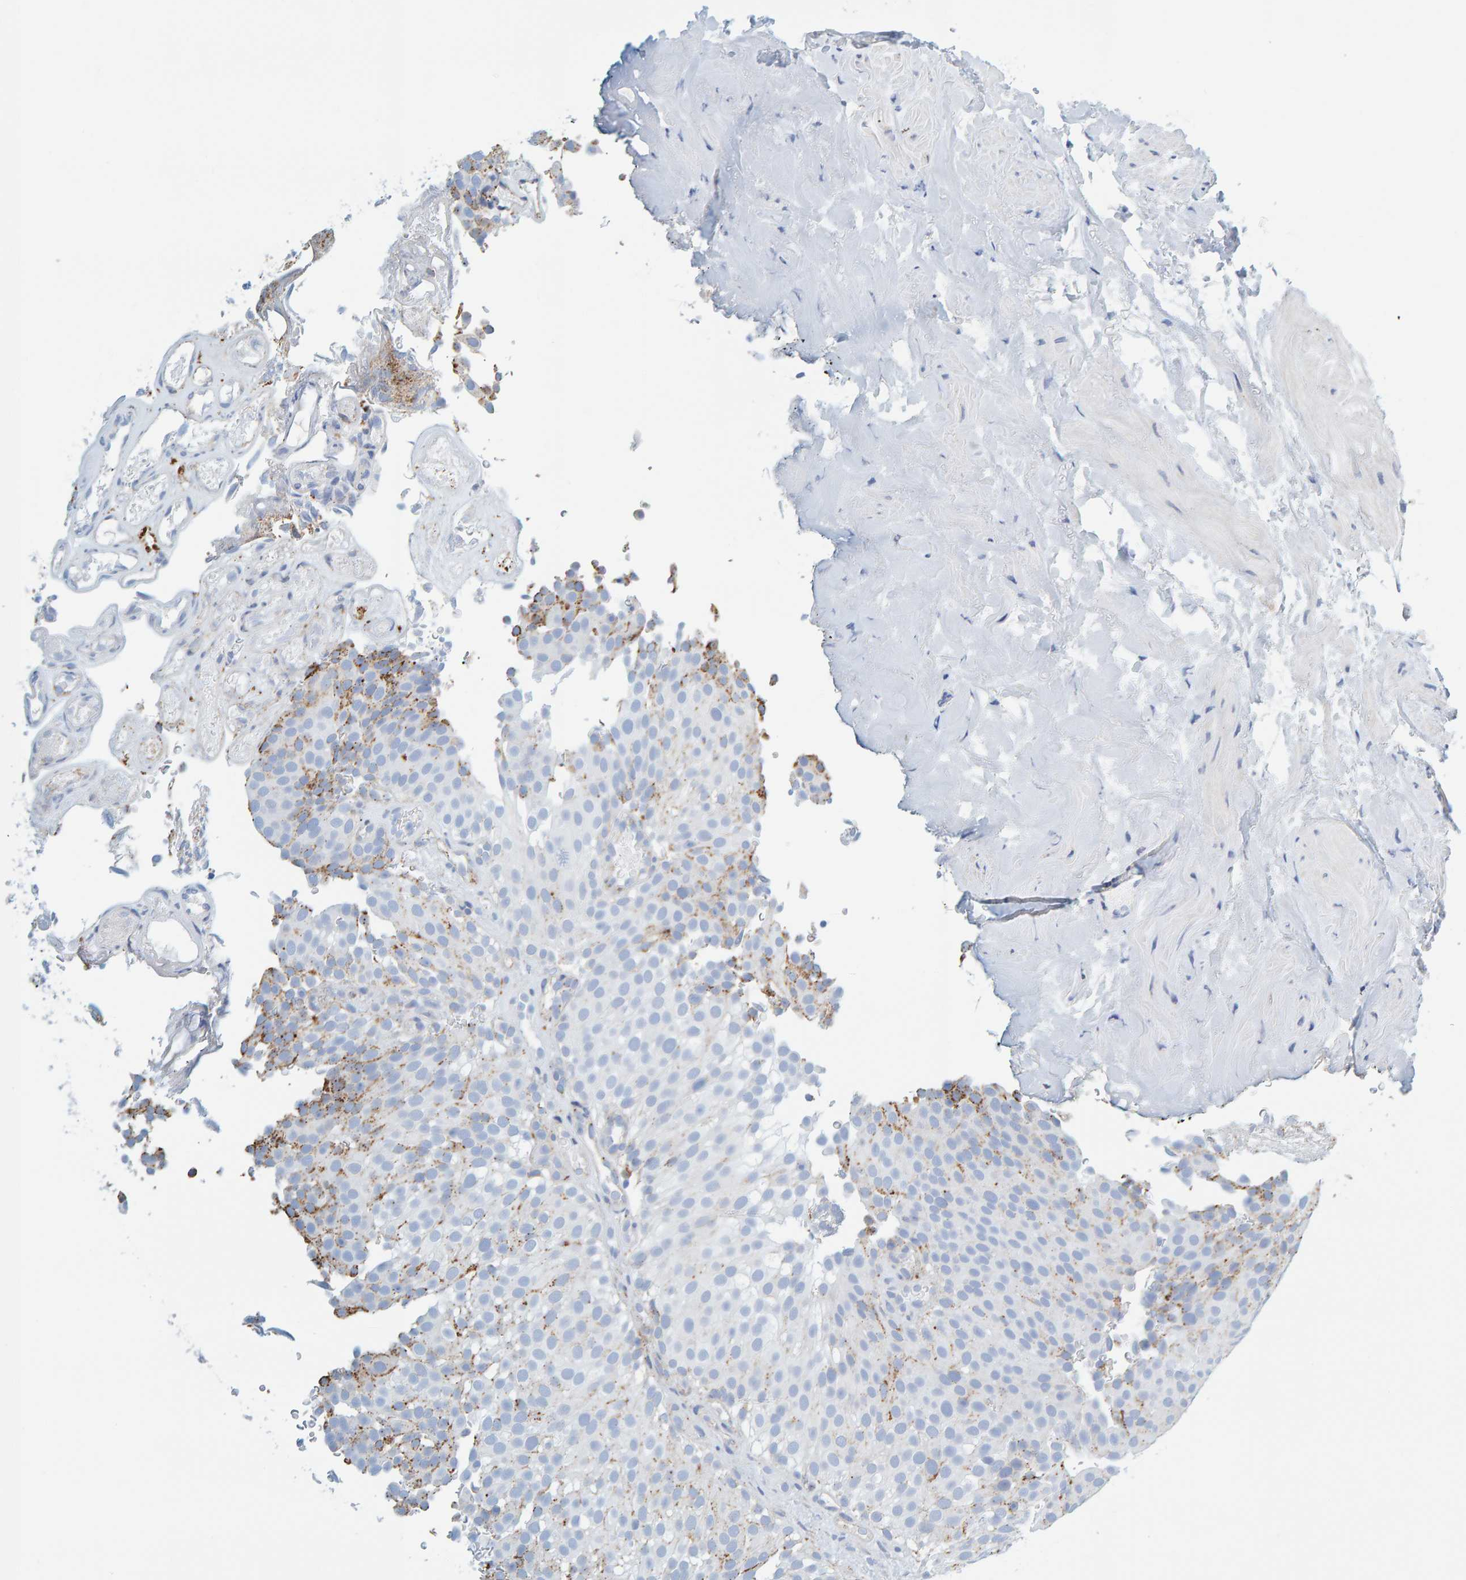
{"staining": {"intensity": "moderate", "quantity": "<25%", "location": "cytoplasmic/membranous"}, "tissue": "urothelial cancer", "cell_type": "Tumor cells", "image_type": "cancer", "snomed": [{"axis": "morphology", "description": "Urothelial carcinoma, Low grade"}, {"axis": "topography", "description": "Urinary bladder"}], "caption": "The image reveals immunohistochemical staining of urothelial cancer. There is moderate cytoplasmic/membranous expression is appreciated in about <25% of tumor cells.", "gene": "BIN3", "patient": {"sex": "male", "age": 78}}